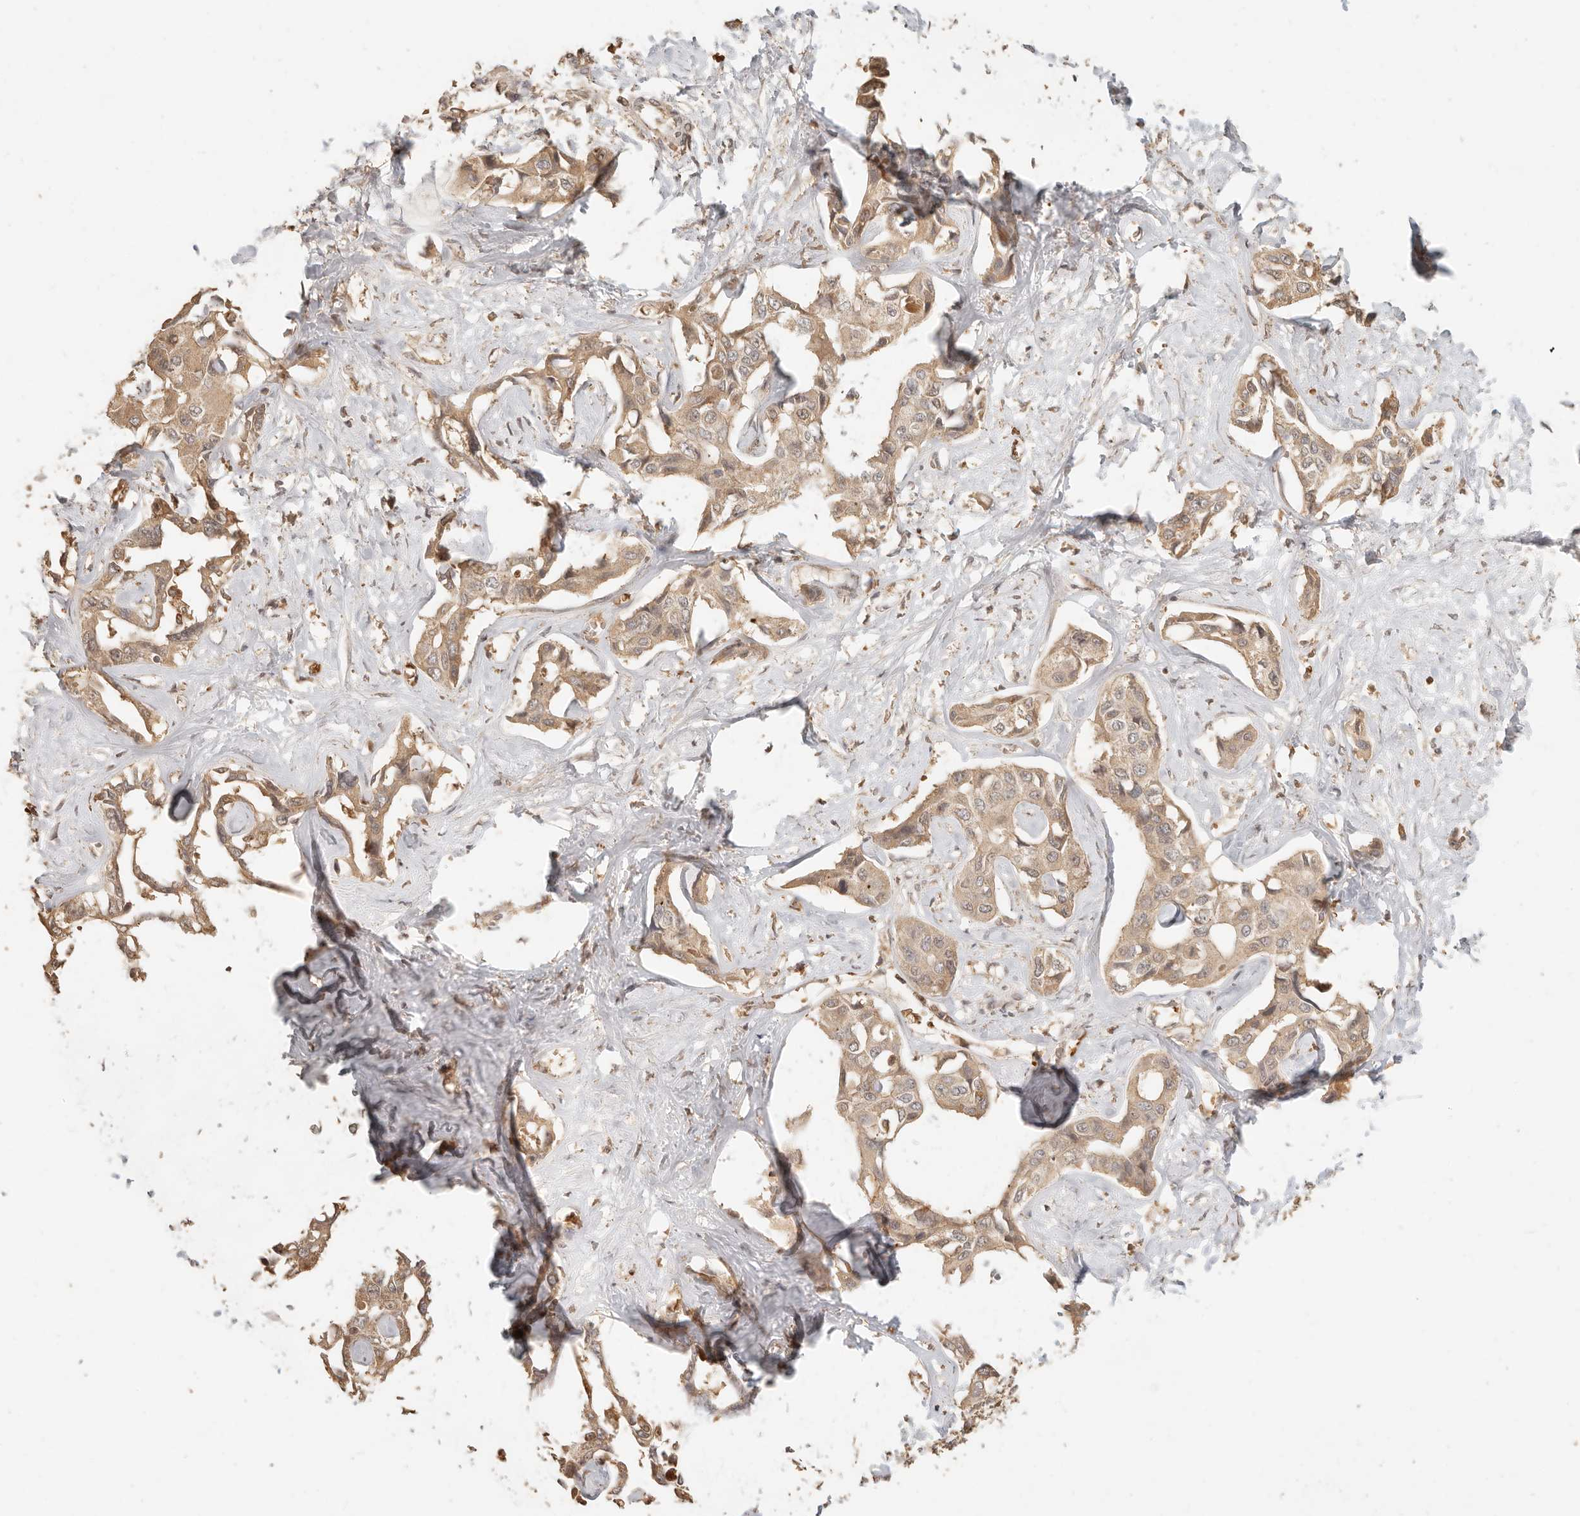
{"staining": {"intensity": "moderate", "quantity": ">75%", "location": "cytoplasmic/membranous"}, "tissue": "liver cancer", "cell_type": "Tumor cells", "image_type": "cancer", "snomed": [{"axis": "morphology", "description": "Cholangiocarcinoma"}, {"axis": "topography", "description": "Liver"}], "caption": "IHC of human cholangiocarcinoma (liver) exhibits medium levels of moderate cytoplasmic/membranous positivity in about >75% of tumor cells. (DAB (3,3'-diaminobenzidine) IHC, brown staining for protein, blue staining for nuclei).", "gene": "INTS11", "patient": {"sex": "male", "age": 59}}